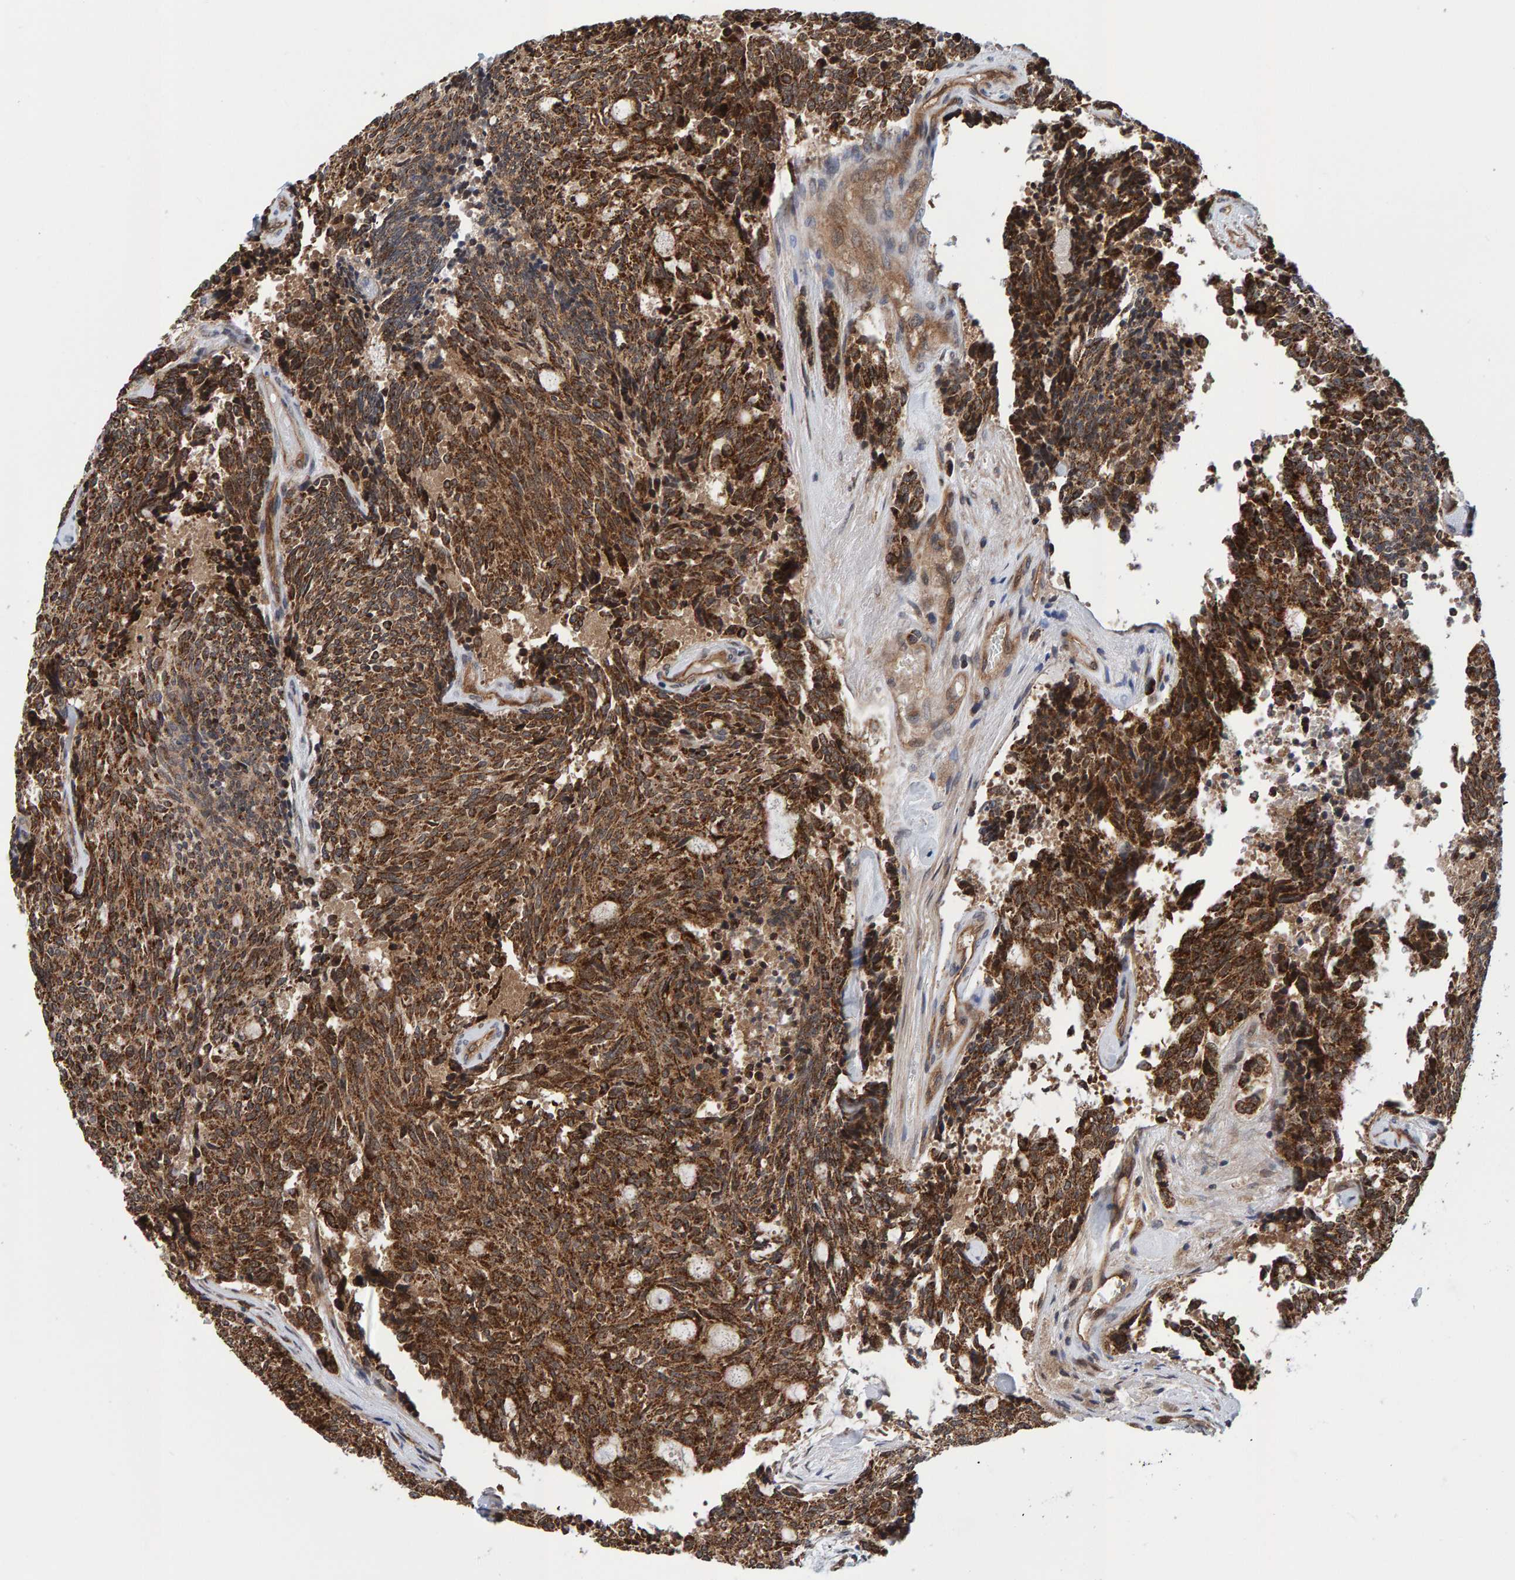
{"staining": {"intensity": "strong", "quantity": ">75%", "location": "cytoplasmic/membranous"}, "tissue": "carcinoid", "cell_type": "Tumor cells", "image_type": "cancer", "snomed": [{"axis": "morphology", "description": "Carcinoid, malignant, NOS"}, {"axis": "topography", "description": "Pancreas"}], "caption": "Human malignant carcinoid stained for a protein (brown) exhibits strong cytoplasmic/membranous positive staining in about >75% of tumor cells.", "gene": "SCRN2", "patient": {"sex": "female", "age": 54}}